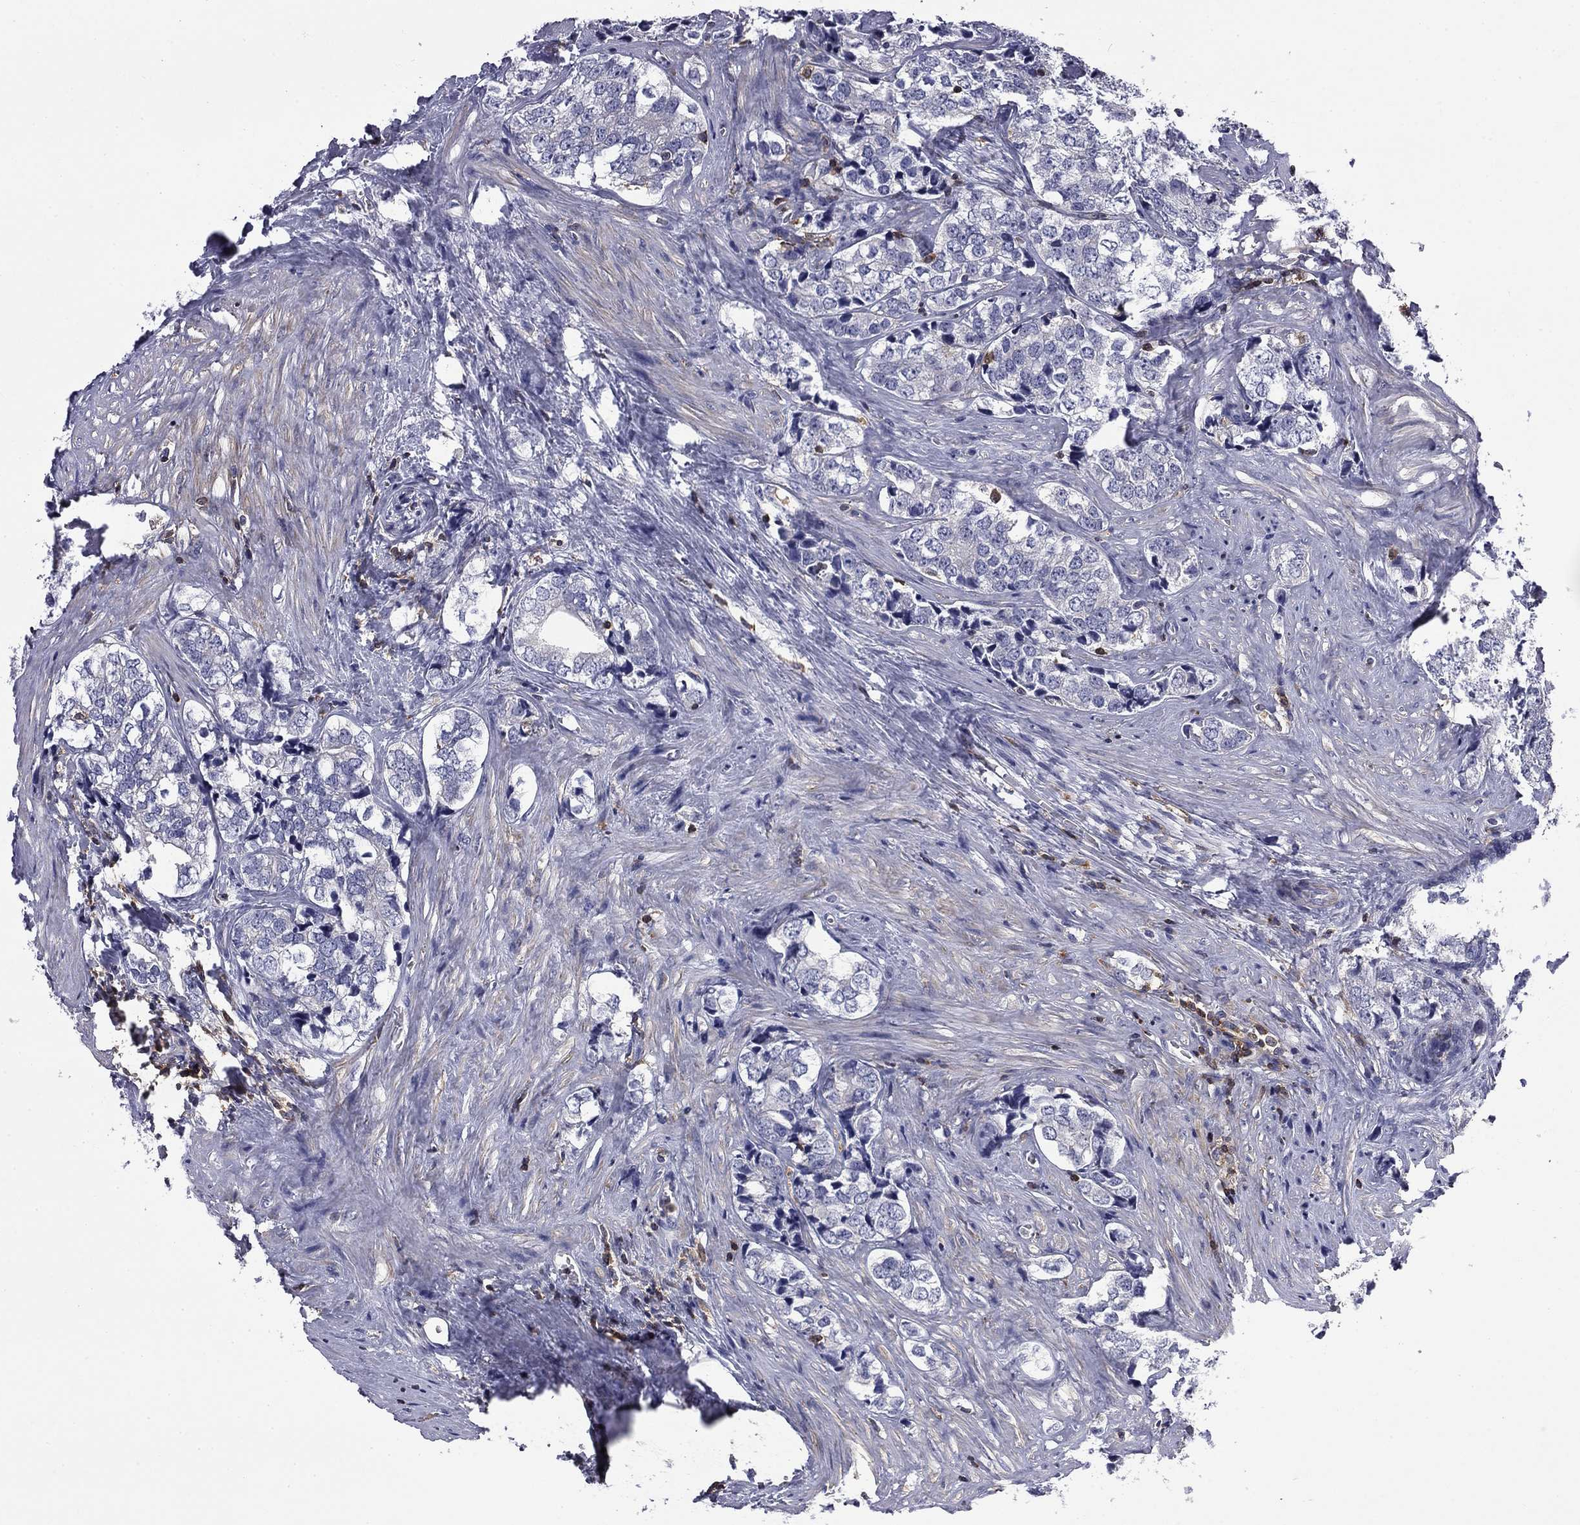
{"staining": {"intensity": "negative", "quantity": "none", "location": "none"}, "tissue": "prostate cancer", "cell_type": "Tumor cells", "image_type": "cancer", "snomed": [{"axis": "morphology", "description": "Adenocarcinoma, NOS"}, {"axis": "topography", "description": "Prostate and seminal vesicle, NOS"}], "caption": "An IHC micrograph of prostate adenocarcinoma is shown. There is no staining in tumor cells of prostate adenocarcinoma.", "gene": "ARHGAP45", "patient": {"sex": "male", "age": 63}}